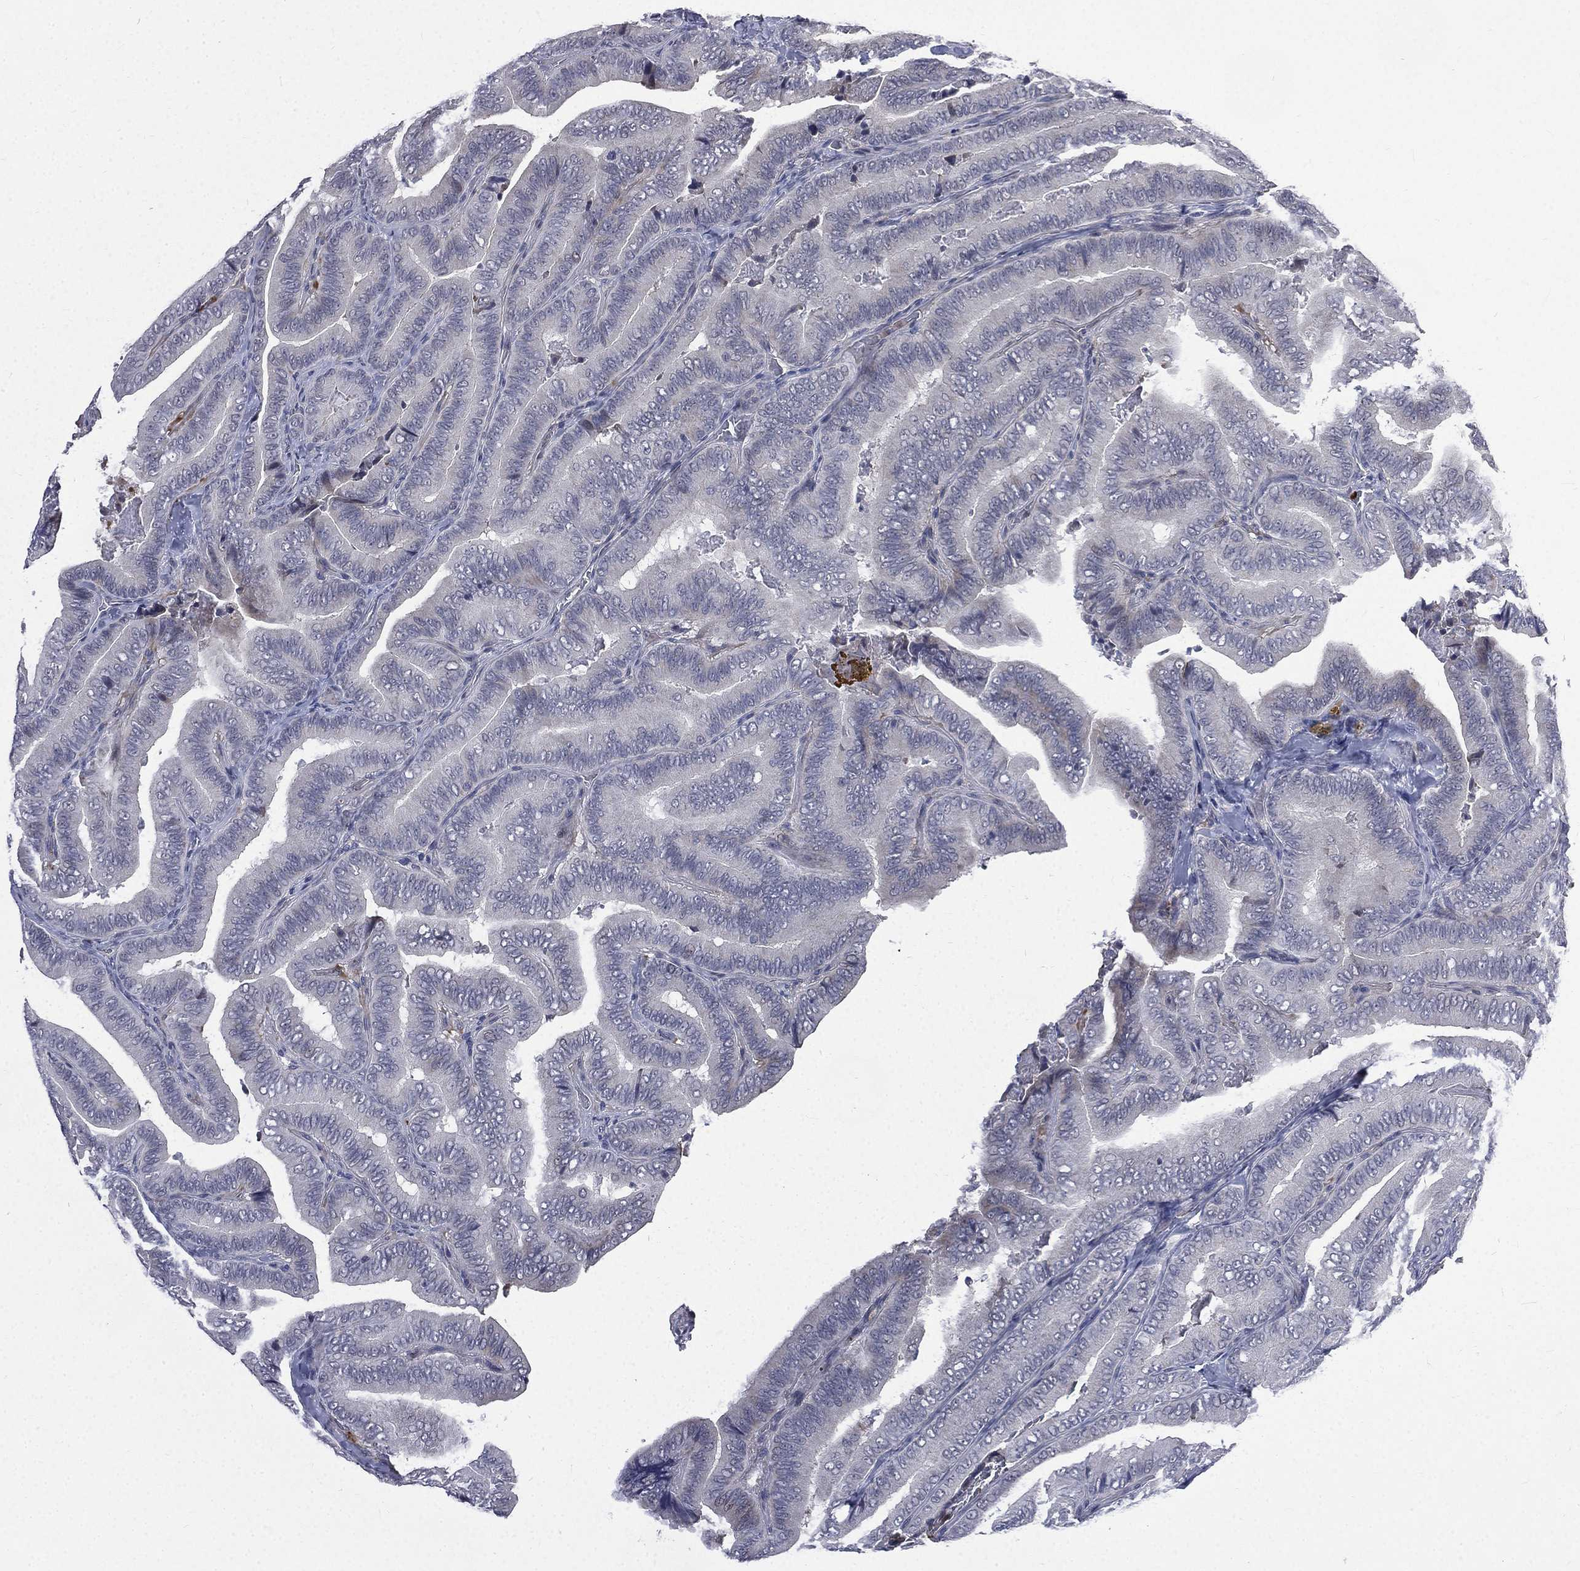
{"staining": {"intensity": "negative", "quantity": "none", "location": "none"}, "tissue": "thyroid cancer", "cell_type": "Tumor cells", "image_type": "cancer", "snomed": [{"axis": "morphology", "description": "Papillary adenocarcinoma, NOS"}, {"axis": "topography", "description": "Thyroid gland"}], "caption": "Thyroid cancer stained for a protein using IHC exhibits no staining tumor cells.", "gene": "FGG", "patient": {"sex": "male", "age": 61}}